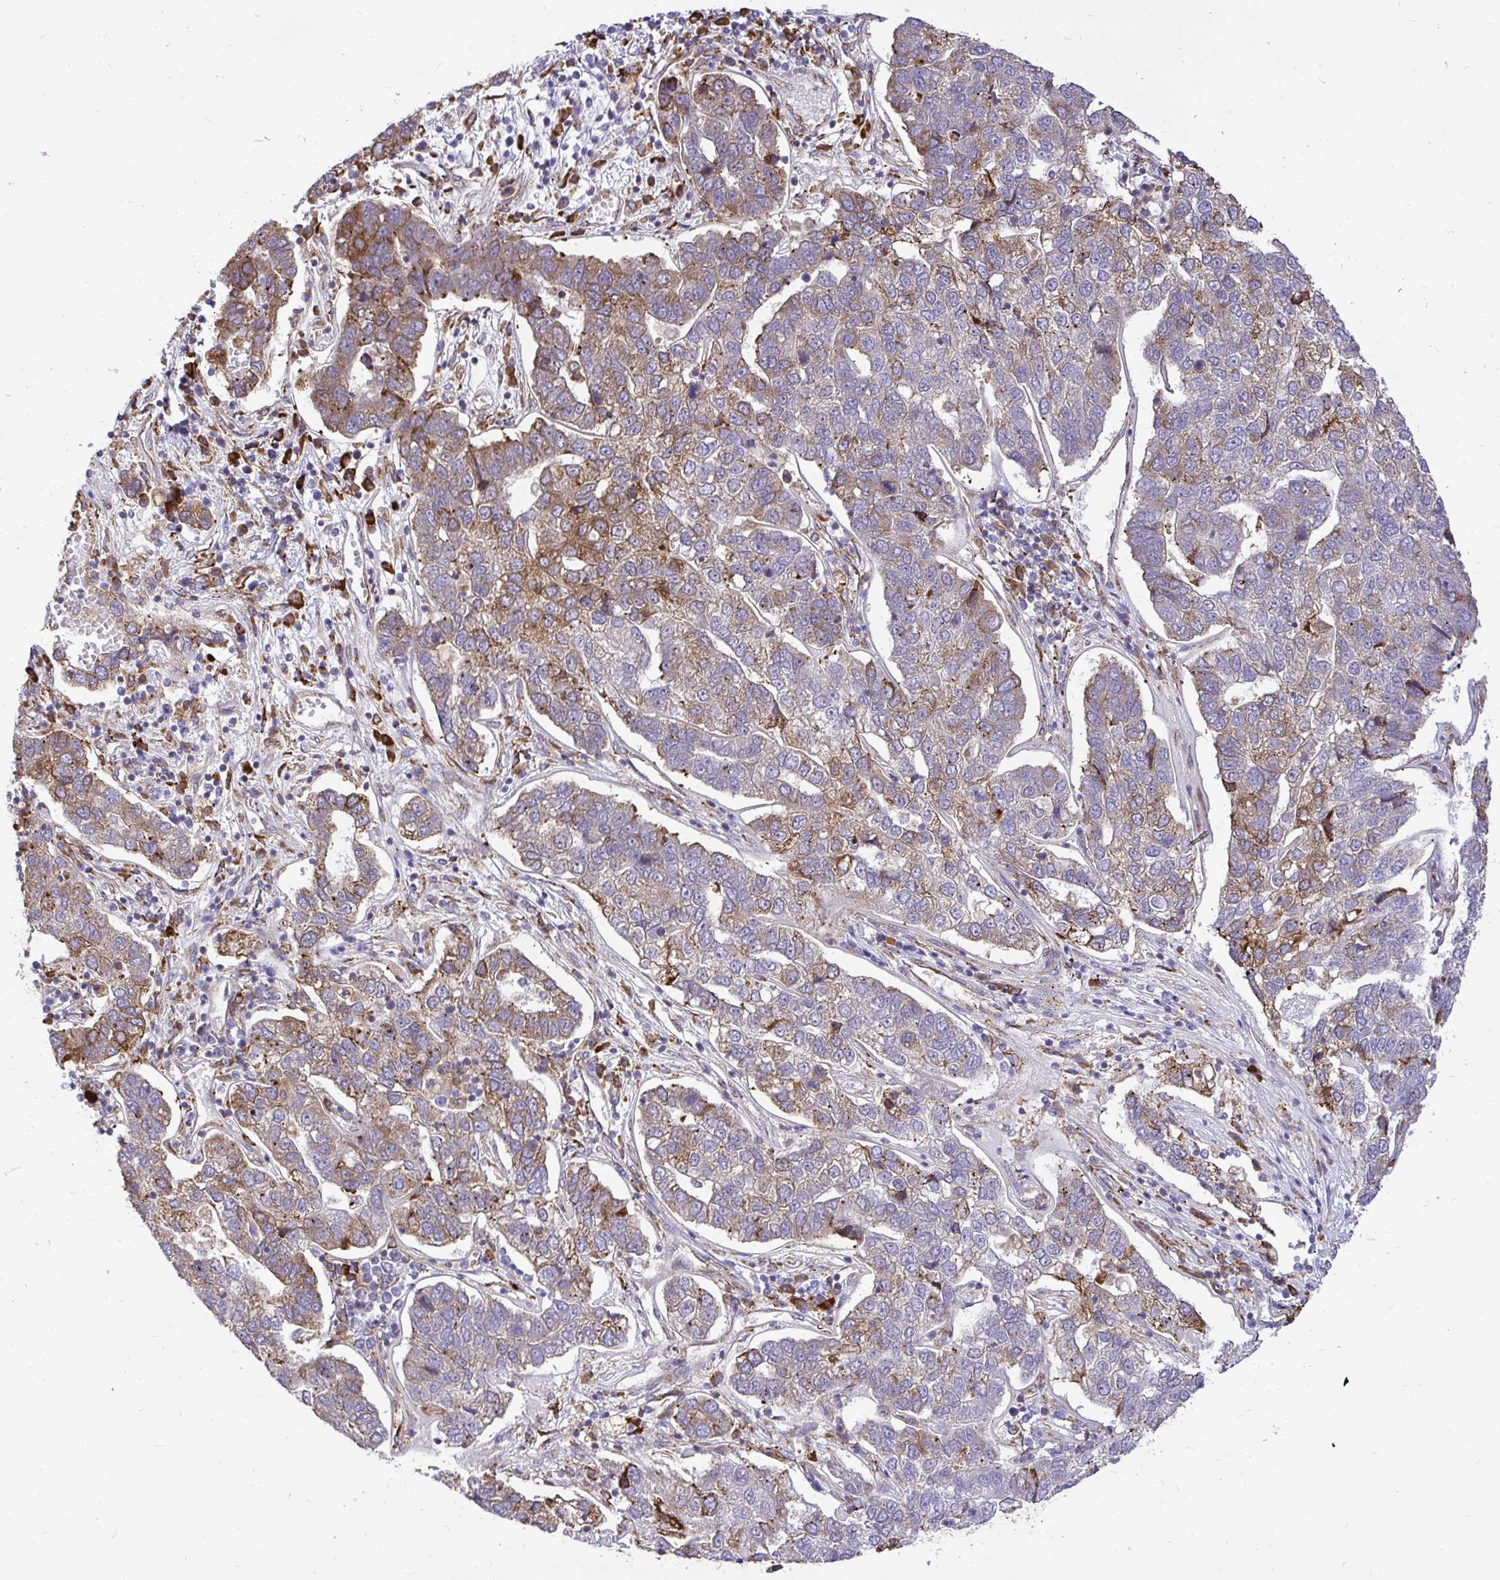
{"staining": {"intensity": "moderate", "quantity": "25%-75%", "location": "cytoplasmic/membranous"}, "tissue": "pancreatic cancer", "cell_type": "Tumor cells", "image_type": "cancer", "snomed": [{"axis": "morphology", "description": "Adenocarcinoma, NOS"}, {"axis": "topography", "description": "Pancreas"}], "caption": "A micrograph showing moderate cytoplasmic/membranous expression in approximately 25%-75% of tumor cells in pancreatic cancer (adenocarcinoma), as visualized by brown immunohistochemical staining.", "gene": "NAALAD2", "patient": {"sex": "female", "age": 61}}